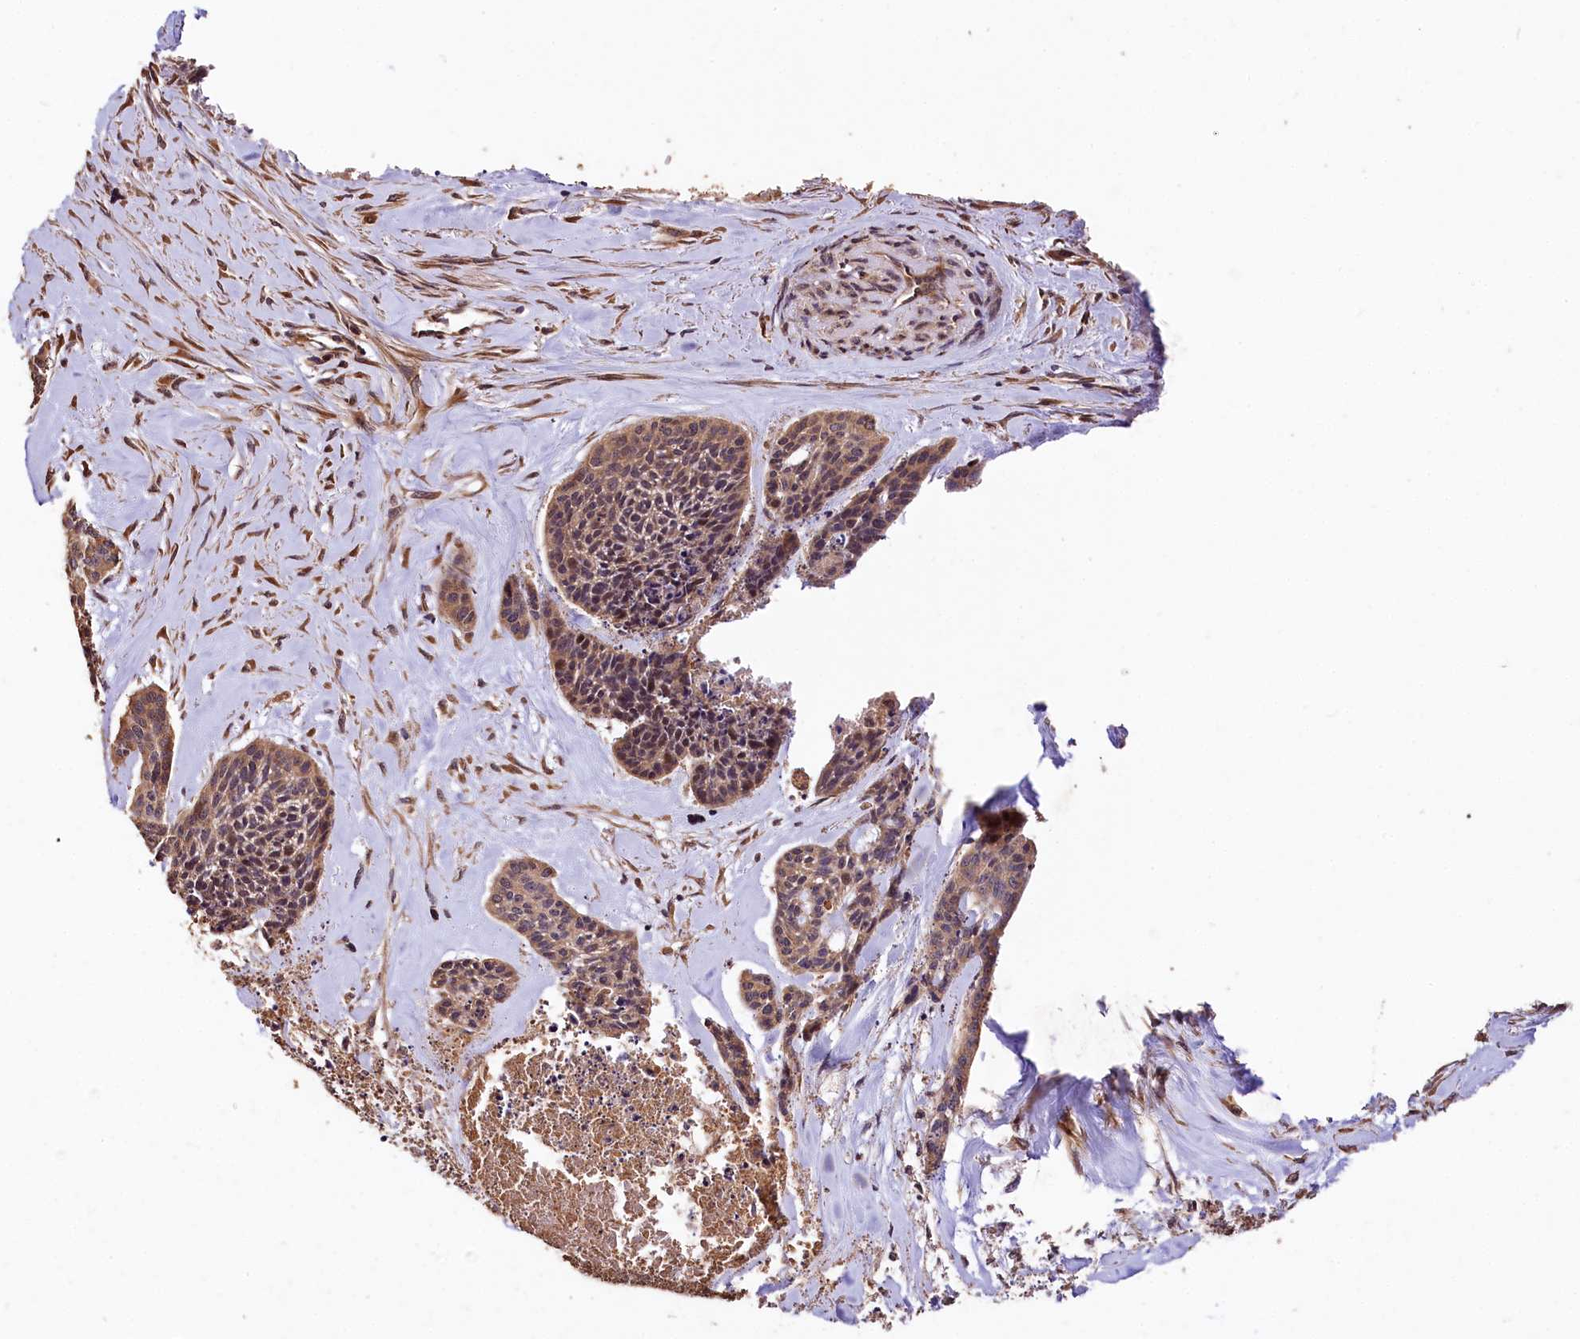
{"staining": {"intensity": "weak", "quantity": ">75%", "location": "cytoplasmic/membranous"}, "tissue": "skin cancer", "cell_type": "Tumor cells", "image_type": "cancer", "snomed": [{"axis": "morphology", "description": "Basal cell carcinoma"}, {"axis": "topography", "description": "Skin"}], "caption": "Weak cytoplasmic/membranous expression is present in about >75% of tumor cells in basal cell carcinoma (skin). Nuclei are stained in blue.", "gene": "KPTN", "patient": {"sex": "female", "age": 64}}